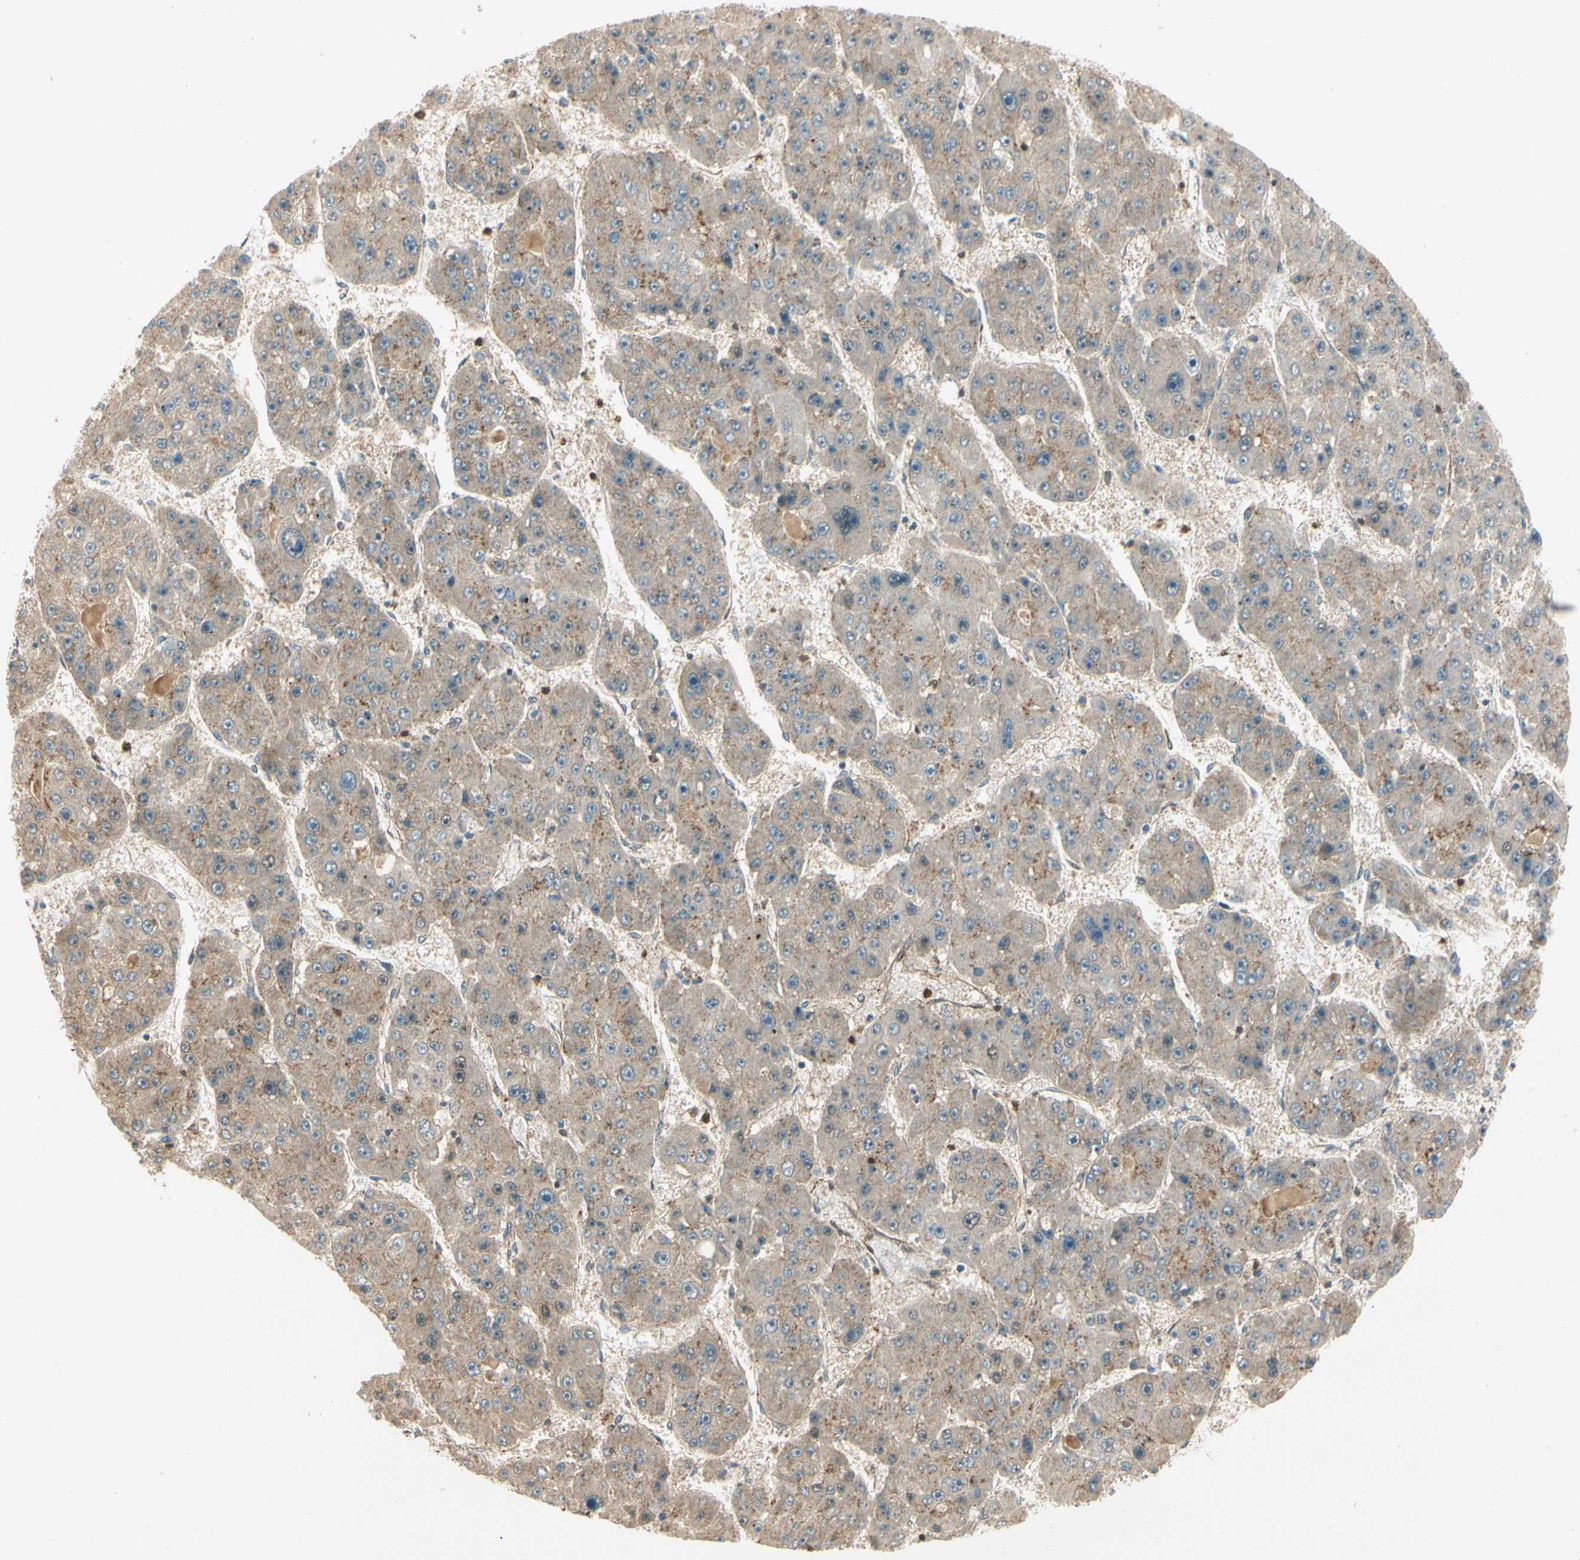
{"staining": {"intensity": "weak", "quantity": "25%-75%", "location": "cytoplasmic/membranous"}, "tissue": "liver cancer", "cell_type": "Tumor cells", "image_type": "cancer", "snomed": [{"axis": "morphology", "description": "Carcinoma, Hepatocellular, NOS"}, {"axis": "topography", "description": "Liver"}], "caption": "Liver cancer (hepatocellular carcinoma) tissue demonstrates weak cytoplasmic/membranous expression in about 25%-75% of tumor cells, visualized by immunohistochemistry. Using DAB (brown) and hematoxylin (blue) stains, captured at high magnification using brightfield microscopy.", "gene": "LTA4H", "patient": {"sex": "female", "age": 61}}